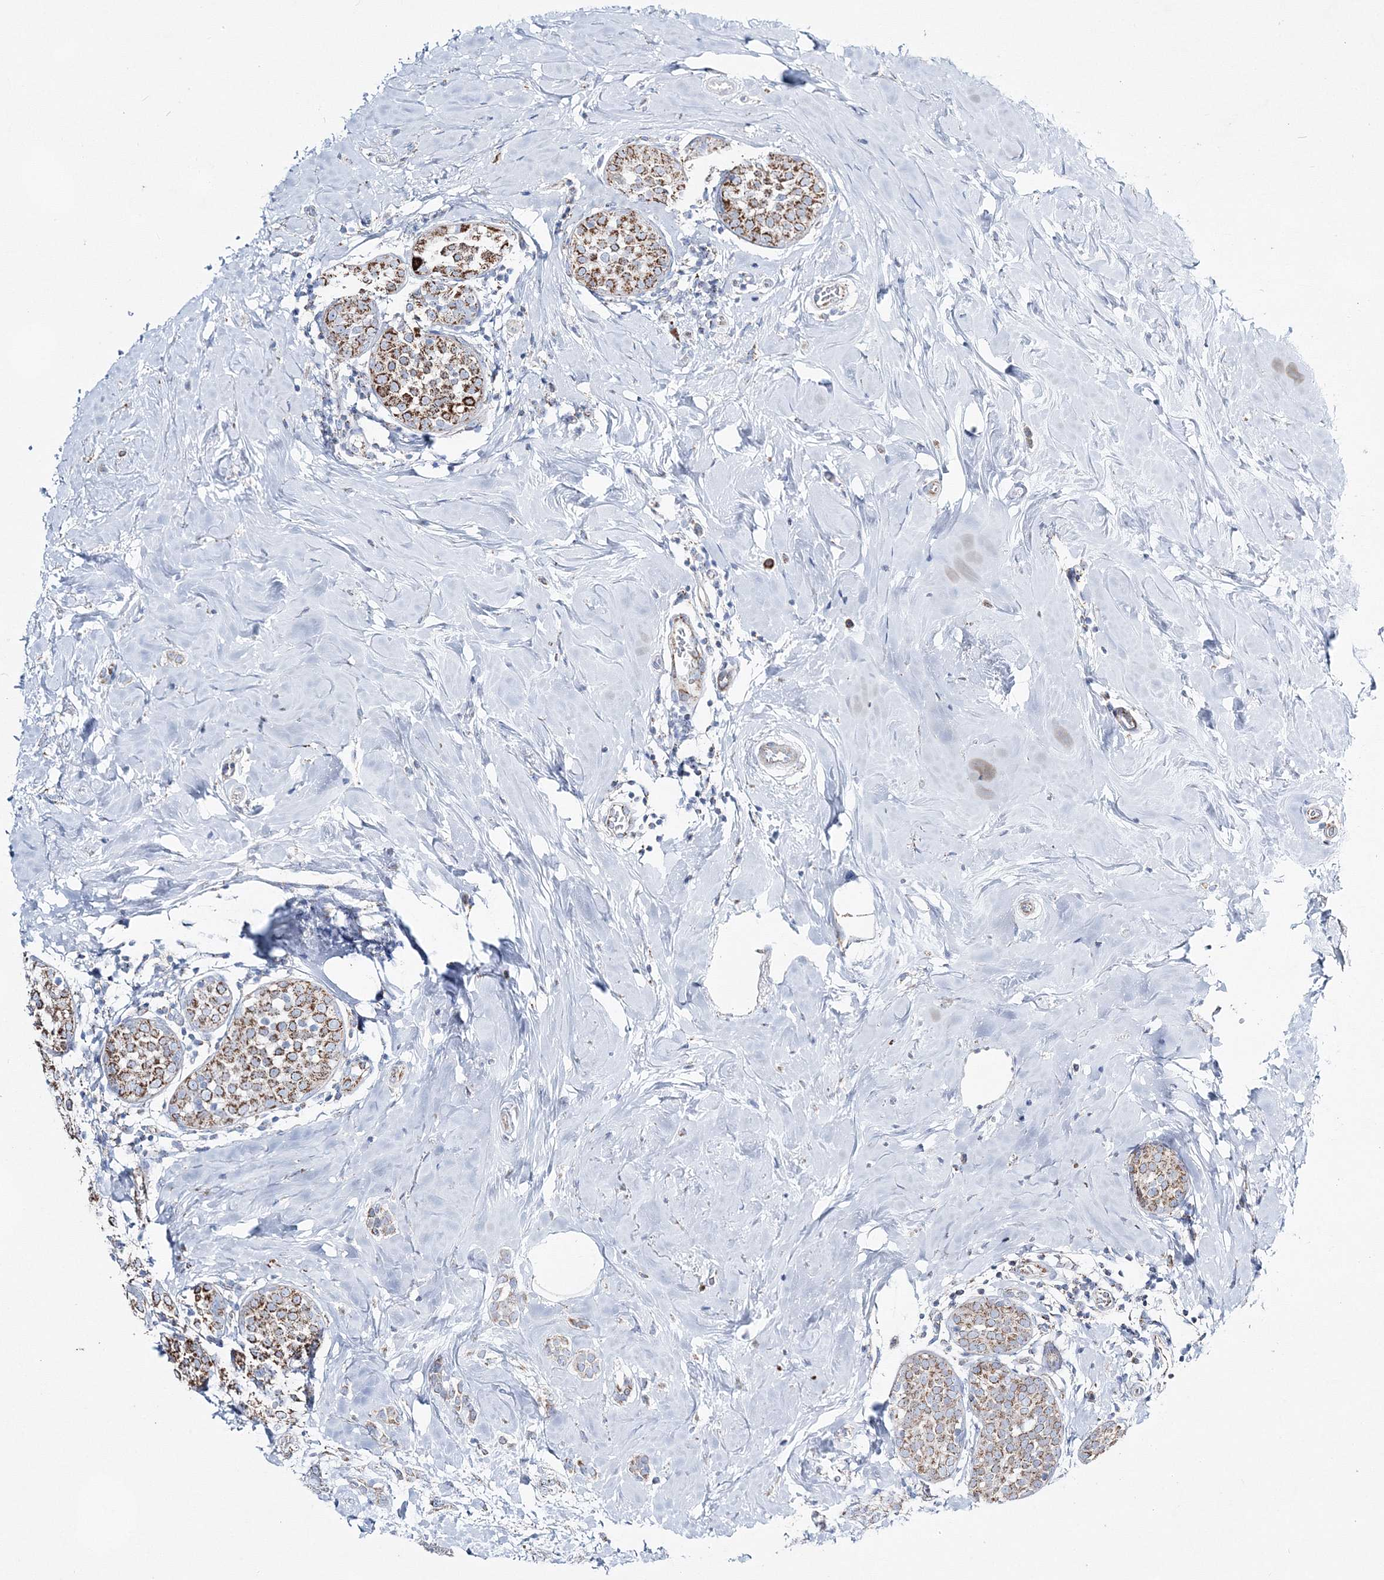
{"staining": {"intensity": "weak", "quantity": "25%-75%", "location": "cytoplasmic/membranous"}, "tissue": "breast cancer", "cell_type": "Tumor cells", "image_type": "cancer", "snomed": [{"axis": "morphology", "description": "Lobular carcinoma, in situ"}, {"axis": "morphology", "description": "Lobular carcinoma"}, {"axis": "topography", "description": "Breast"}], "caption": "Protein expression analysis of breast lobular carcinoma reveals weak cytoplasmic/membranous staining in about 25%-75% of tumor cells.", "gene": "HIBCH", "patient": {"sex": "female", "age": 41}}